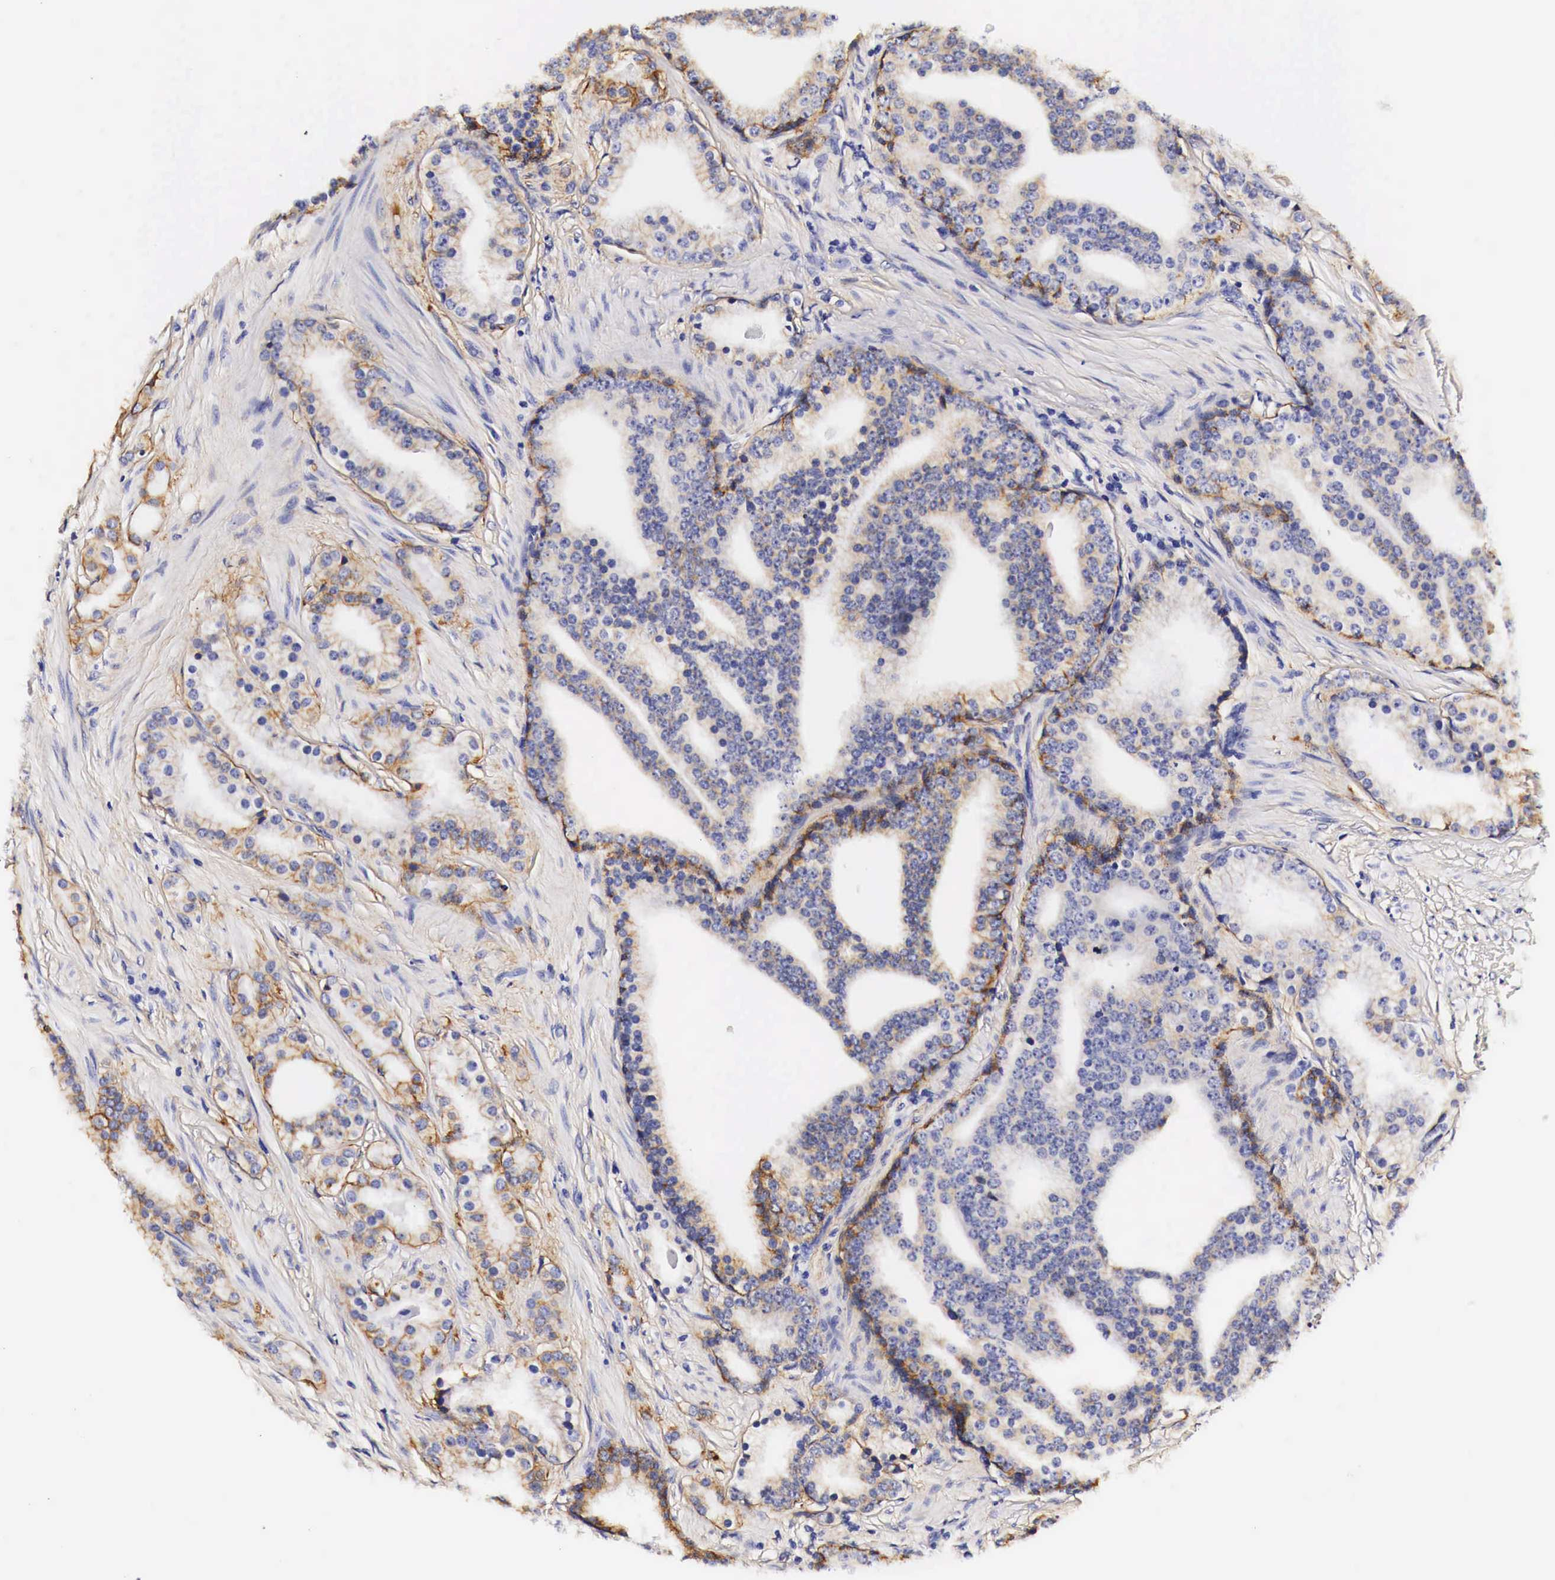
{"staining": {"intensity": "moderate", "quantity": "25%-75%", "location": "cytoplasmic/membranous"}, "tissue": "prostate cancer", "cell_type": "Tumor cells", "image_type": "cancer", "snomed": [{"axis": "morphology", "description": "Adenocarcinoma, Low grade"}, {"axis": "topography", "description": "Prostate"}], "caption": "Adenocarcinoma (low-grade) (prostate) was stained to show a protein in brown. There is medium levels of moderate cytoplasmic/membranous positivity in about 25%-75% of tumor cells.", "gene": "EGFR", "patient": {"sex": "male", "age": 71}}